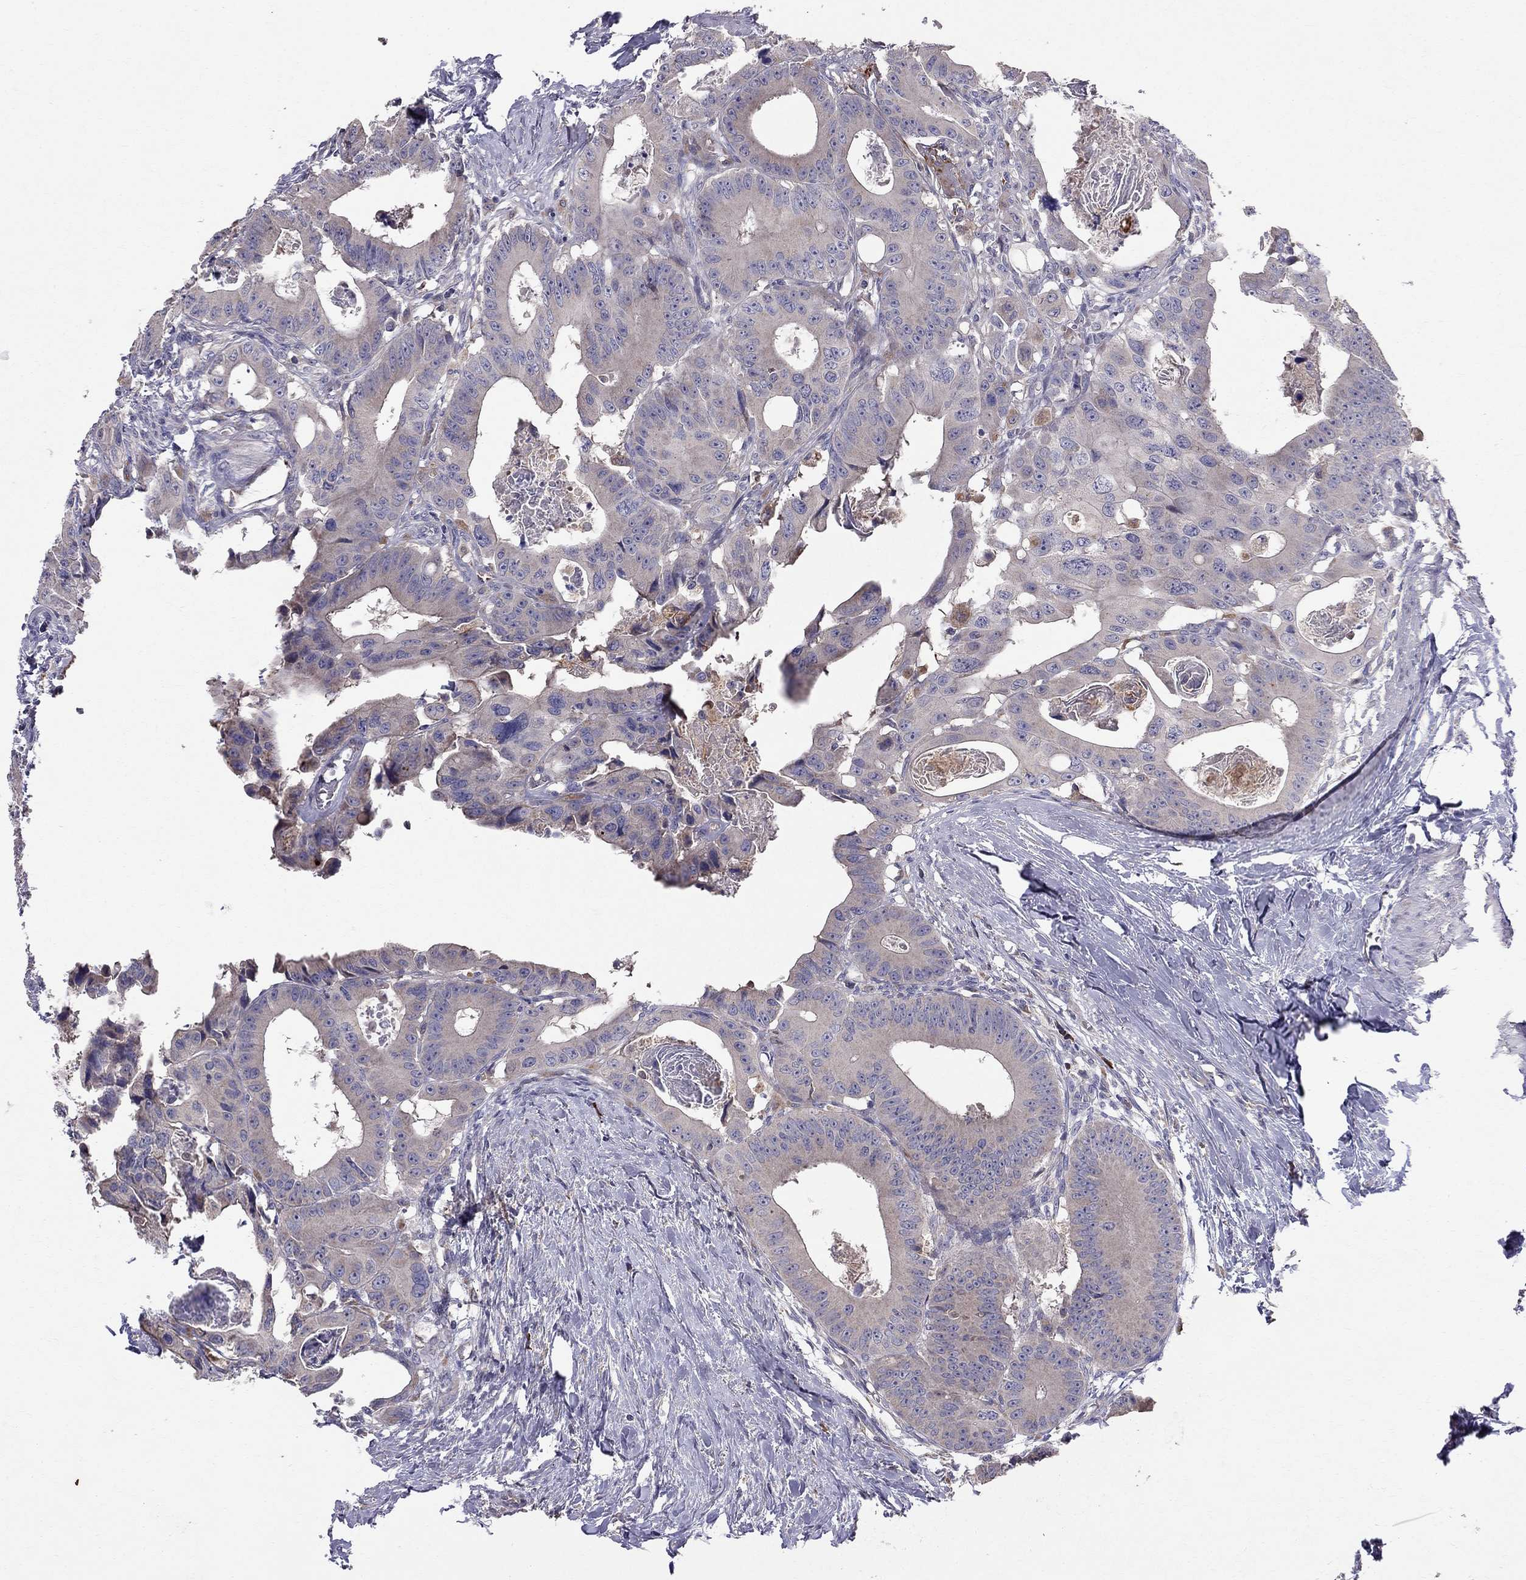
{"staining": {"intensity": "weak", "quantity": "25%-75%", "location": "cytoplasmic/membranous"}, "tissue": "colorectal cancer", "cell_type": "Tumor cells", "image_type": "cancer", "snomed": [{"axis": "morphology", "description": "Adenocarcinoma, NOS"}, {"axis": "topography", "description": "Rectum"}], "caption": "A brown stain shows weak cytoplasmic/membranous expression of a protein in adenocarcinoma (colorectal) tumor cells.", "gene": "PIK3CG", "patient": {"sex": "male", "age": 64}}